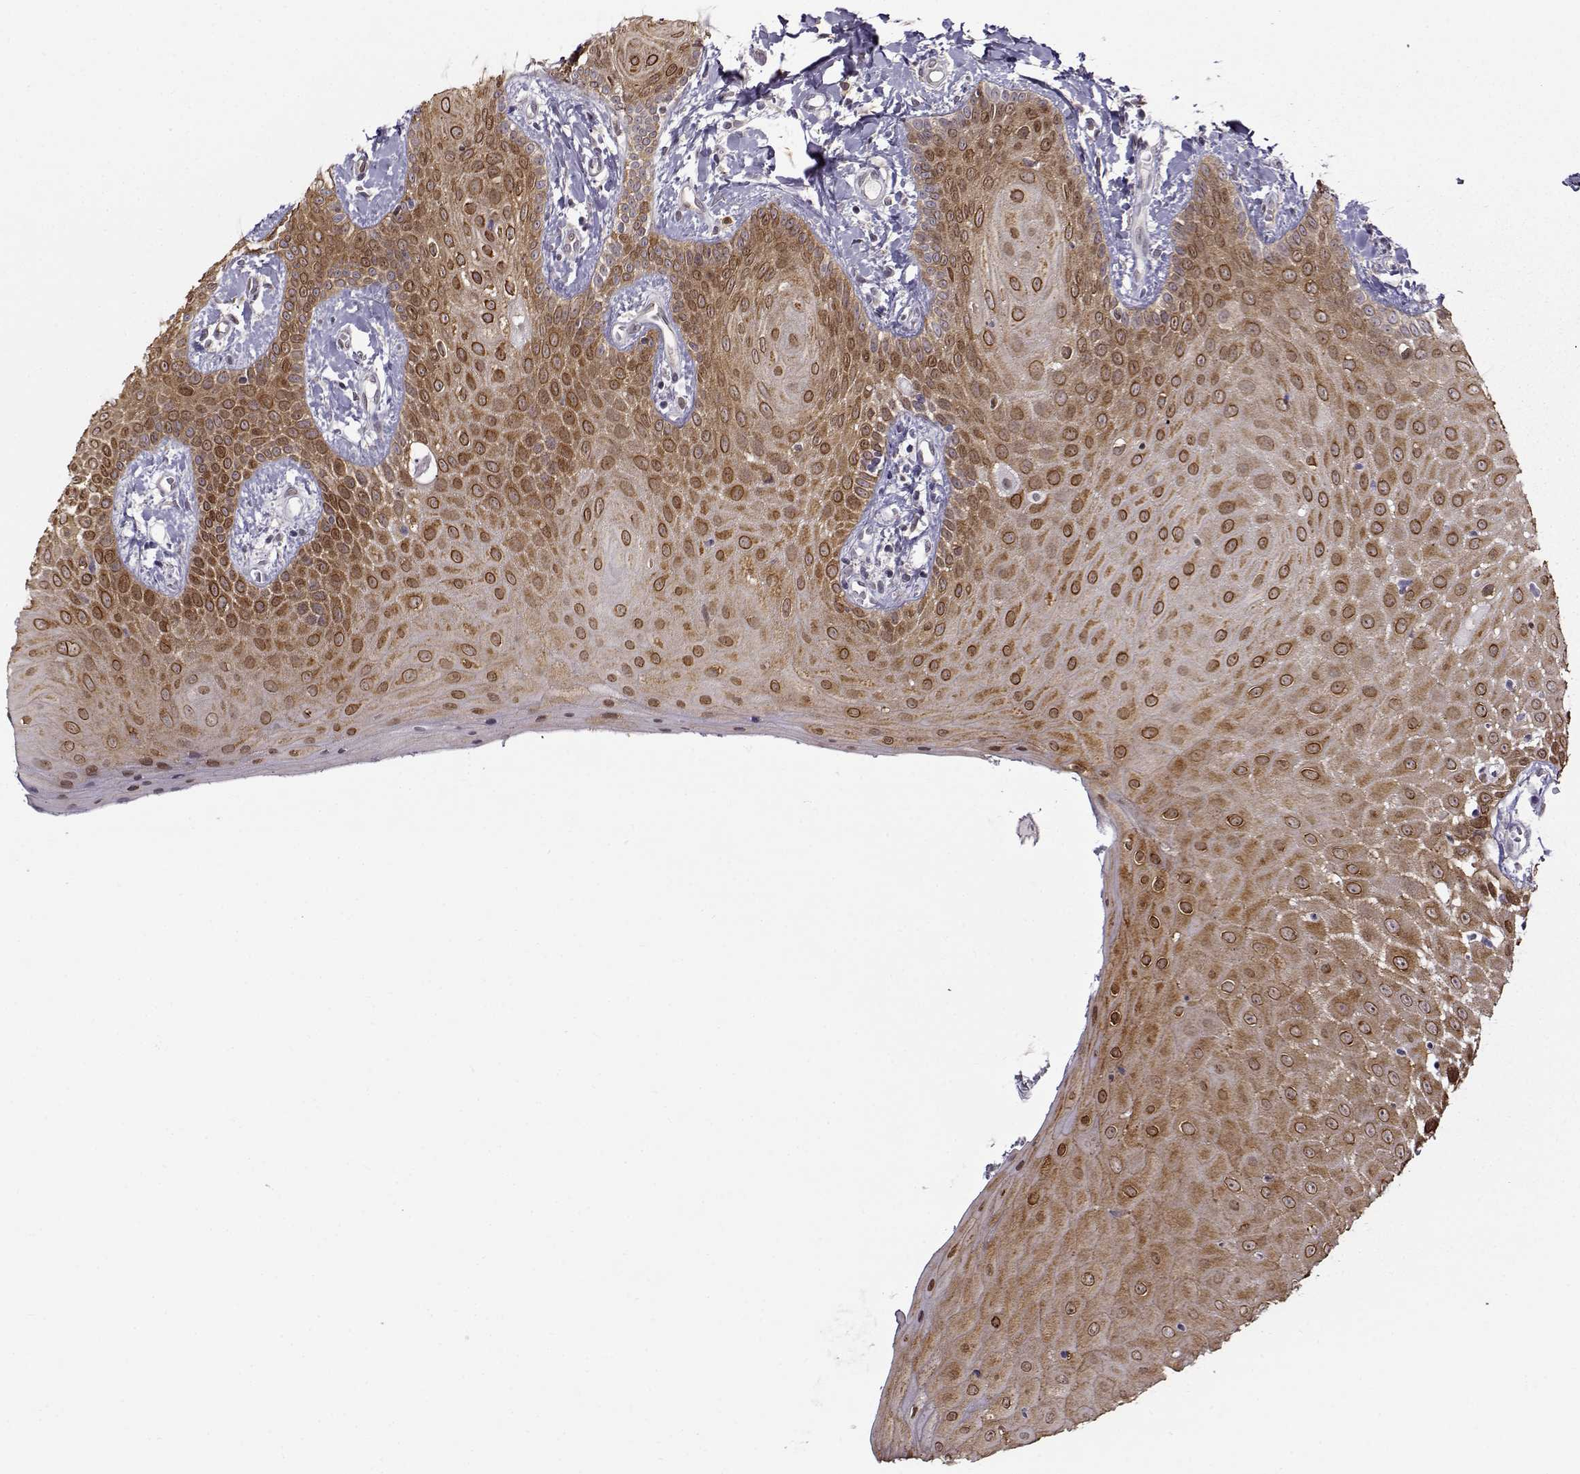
{"staining": {"intensity": "moderate", "quantity": ">75%", "location": "cytoplasmic/membranous,nuclear"}, "tissue": "head and neck cancer", "cell_type": "Tumor cells", "image_type": "cancer", "snomed": [{"axis": "morphology", "description": "Normal tissue, NOS"}, {"axis": "morphology", "description": "Squamous cell carcinoma, NOS"}, {"axis": "topography", "description": "Oral tissue"}, {"axis": "topography", "description": "Salivary gland"}, {"axis": "topography", "description": "Head-Neck"}], "caption": "Immunohistochemical staining of squamous cell carcinoma (head and neck) shows medium levels of moderate cytoplasmic/membranous and nuclear positivity in about >75% of tumor cells.", "gene": "BACH1", "patient": {"sex": "female", "age": 62}}